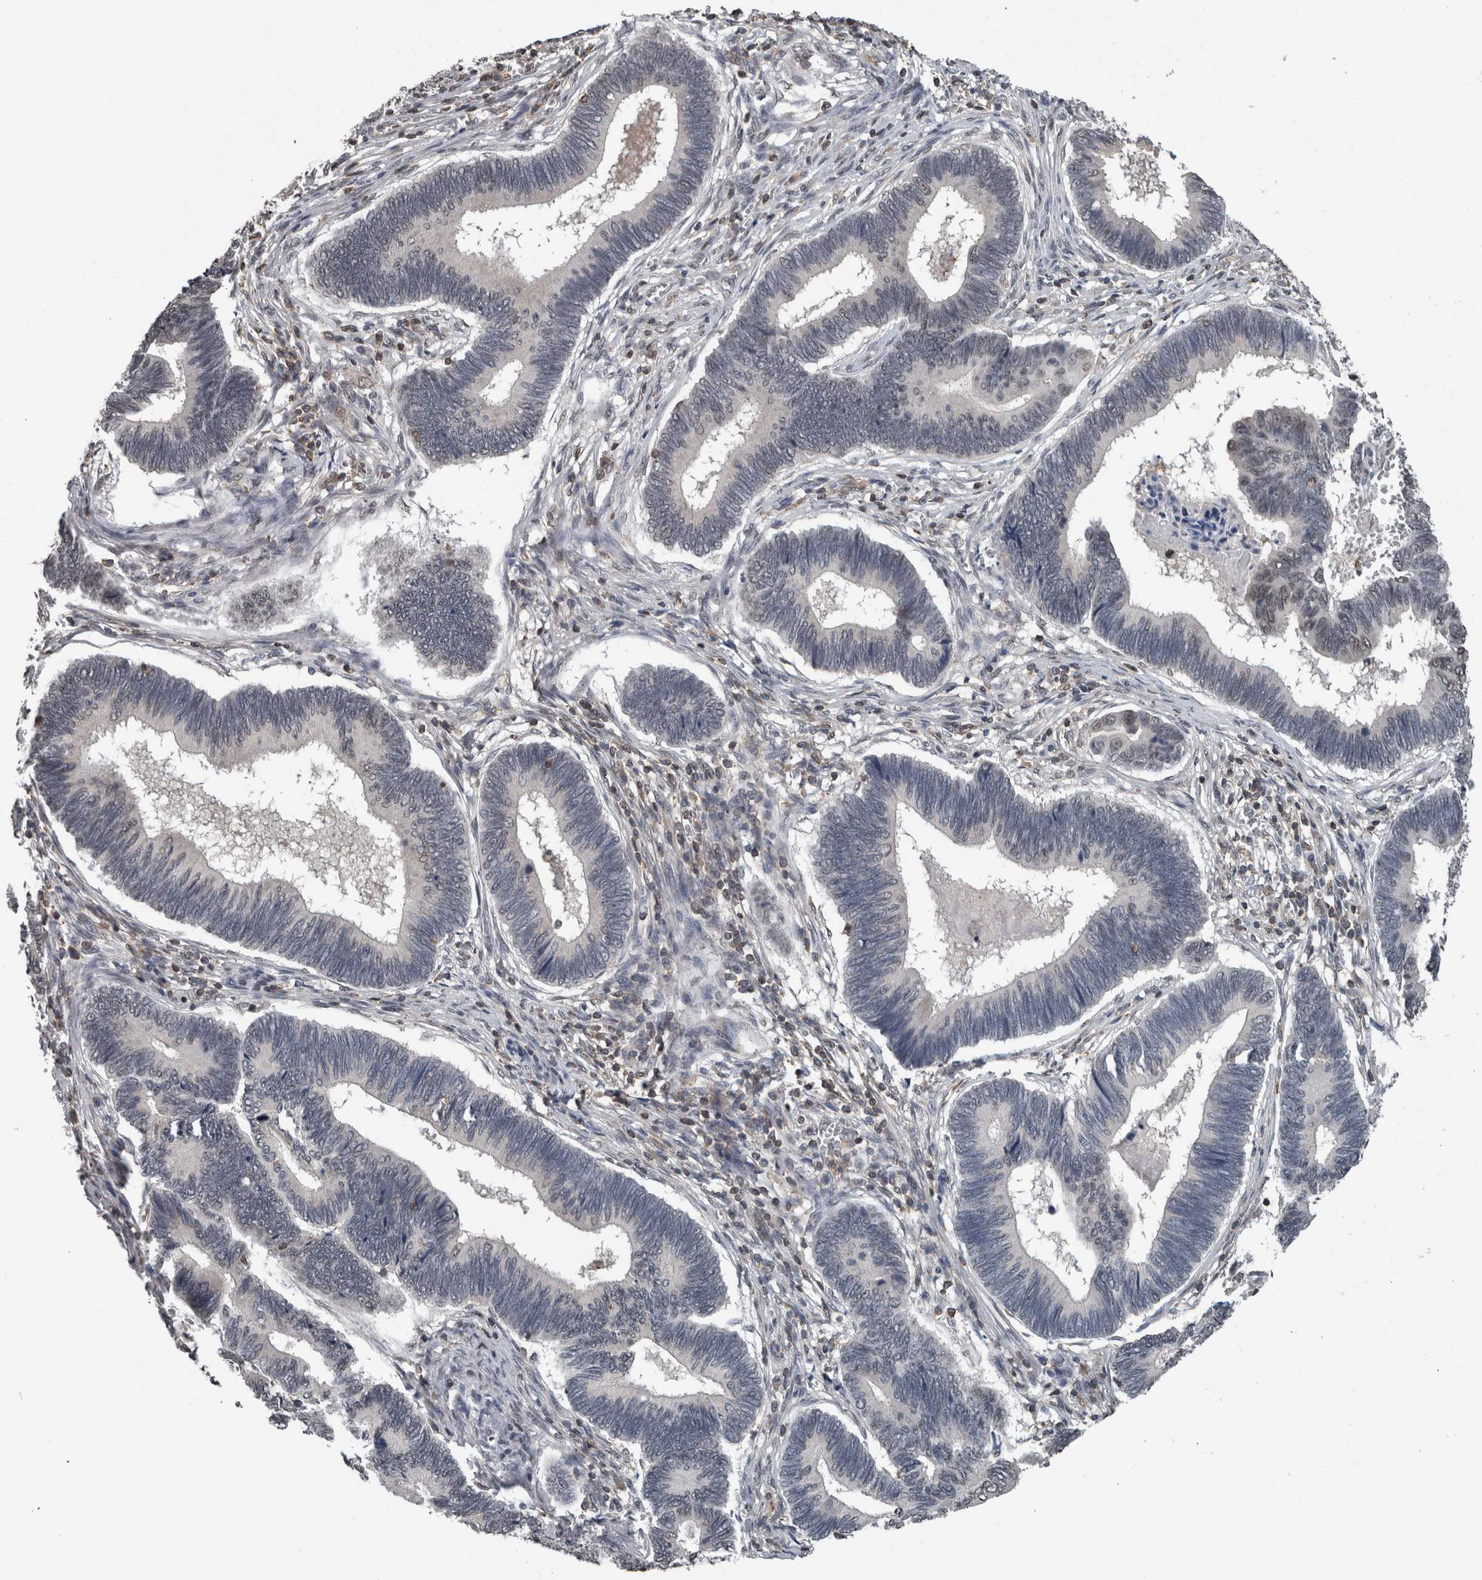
{"staining": {"intensity": "weak", "quantity": "<25%", "location": "nuclear"}, "tissue": "pancreatic cancer", "cell_type": "Tumor cells", "image_type": "cancer", "snomed": [{"axis": "morphology", "description": "Adenocarcinoma, NOS"}, {"axis": "topography", "description": "Pancreas"}], "caption": "Tumor cells show no significant protein staining in pancreatic cancer (adenocarcinoma). (Stains: DAB immunohistochemistry (IHC) with hematoxylin counter stain, Microscopy: brightfield microscopy at high magnification).", "gene": "MAFF", "patient": {"sex": "female", "age": 70}}